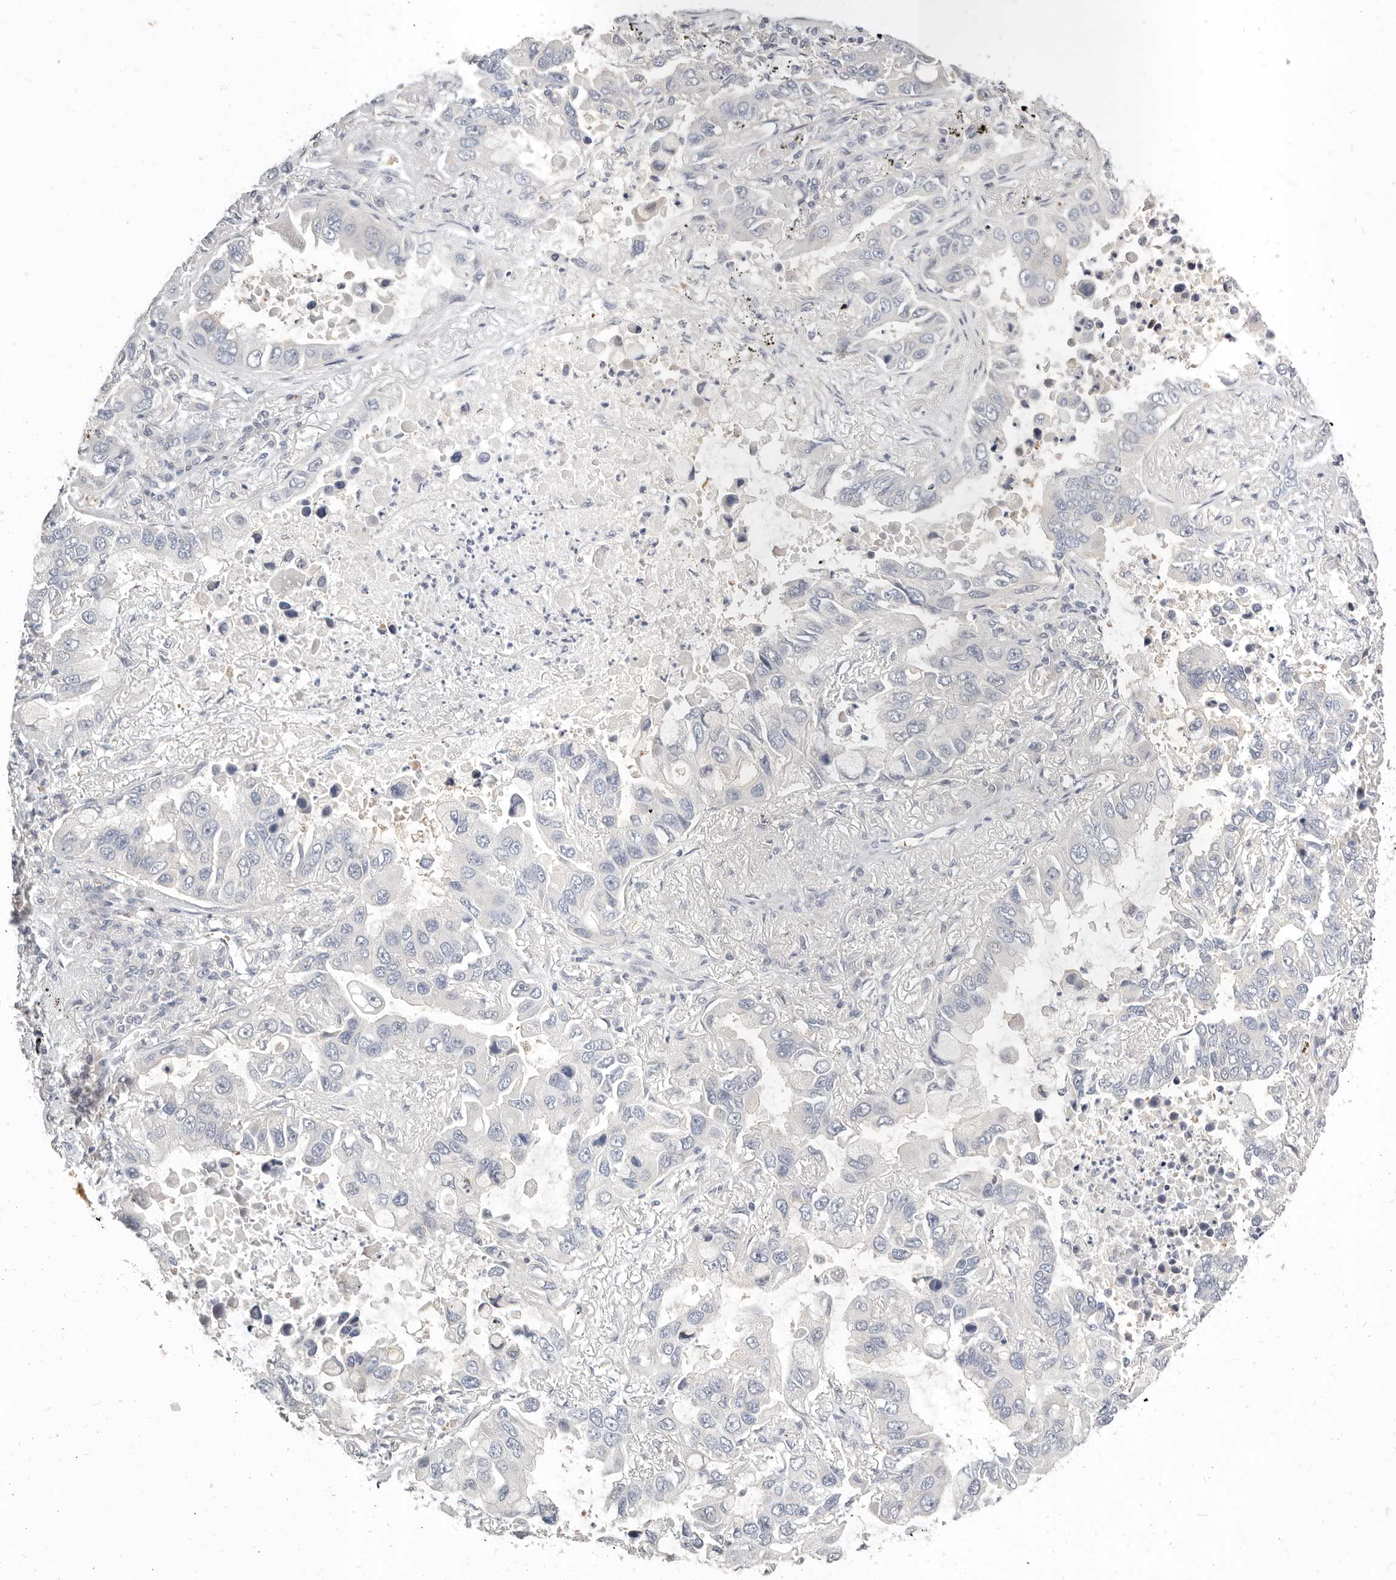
{"staining": {"intensity": "negative", "quantity": "none", "location": "none"}, "tissue": "lung cancer", "cell_type": "Tumor cells", "image_type": "cancer", "snomed": [{"axis": "morphology", "description": "Adenocarcinoma, NOS"}, {"axis": "topography", "description": "Lung"}], "caption": "This is a histopathology image of immunohistochemistry (IHC) staining of lung cancer (adenocarcinoma), which shows no positivity in tumor cells.", "gene": "TMEM63B", "patient": {"sex": "male", "age": 64}}